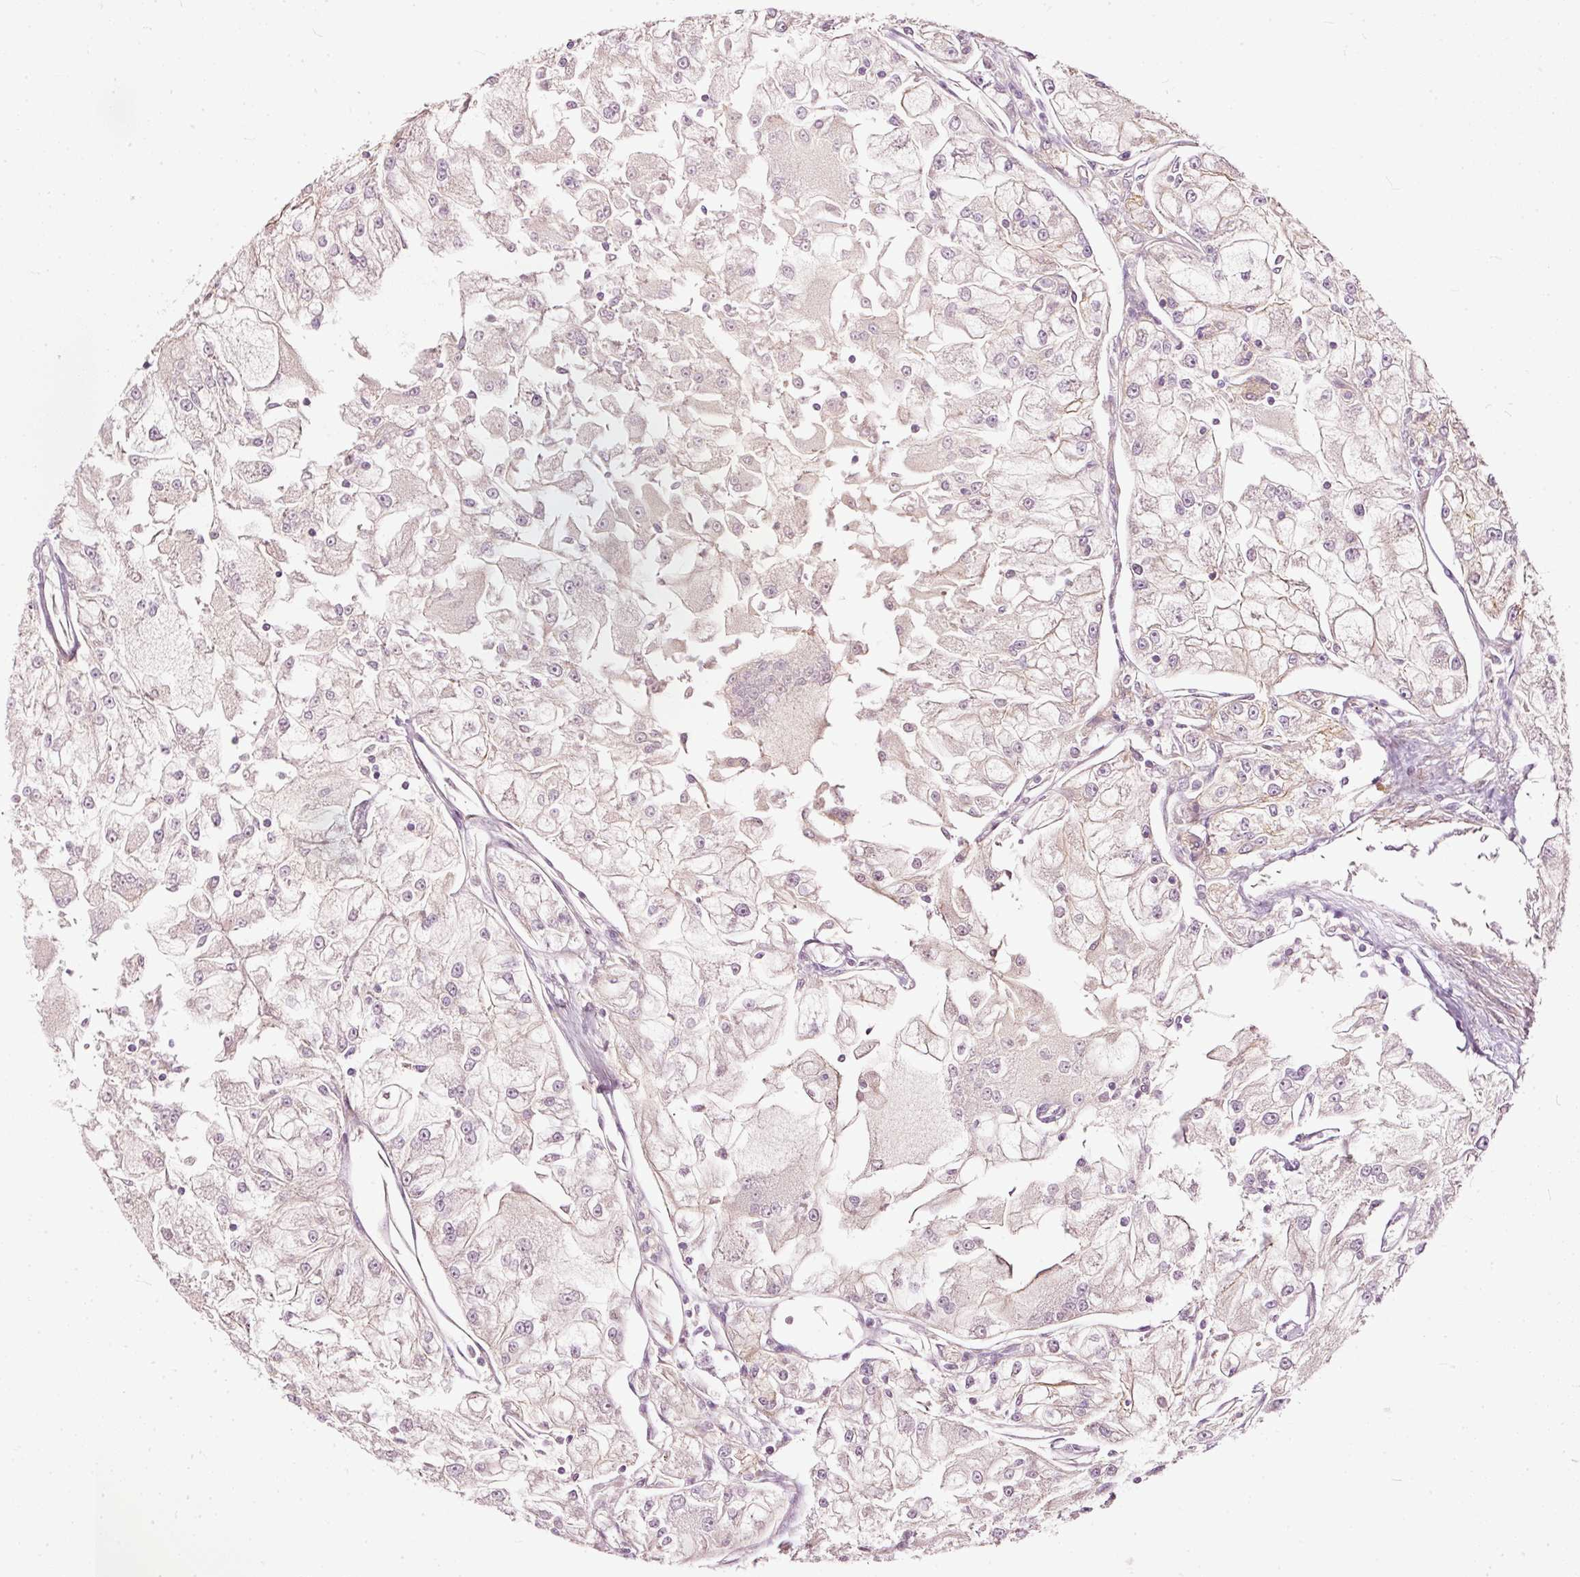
{"staining": {"intensity": "negative", "quantity": "none", "location": "none"}, "tissue": "renal cancer", "cell_type": "Tumor cells", "image_type": "cancer", "snomed": [{"axis": "morphology", "description": "Adenocarcinoma, NOS"}, {"axis": "topography", "description": "Kidney"}], "caption": "A micrograph of renal adenocarcinoma stained for a protein demonstrates no brown staining in tumor cells. (DAB (3,3'-diaminobenzidine) immunohistochemistry (IHC) with hematoxylin counter stain).", "gene": "PAQR9", "patient": {"sex": "female", "age": 72}}